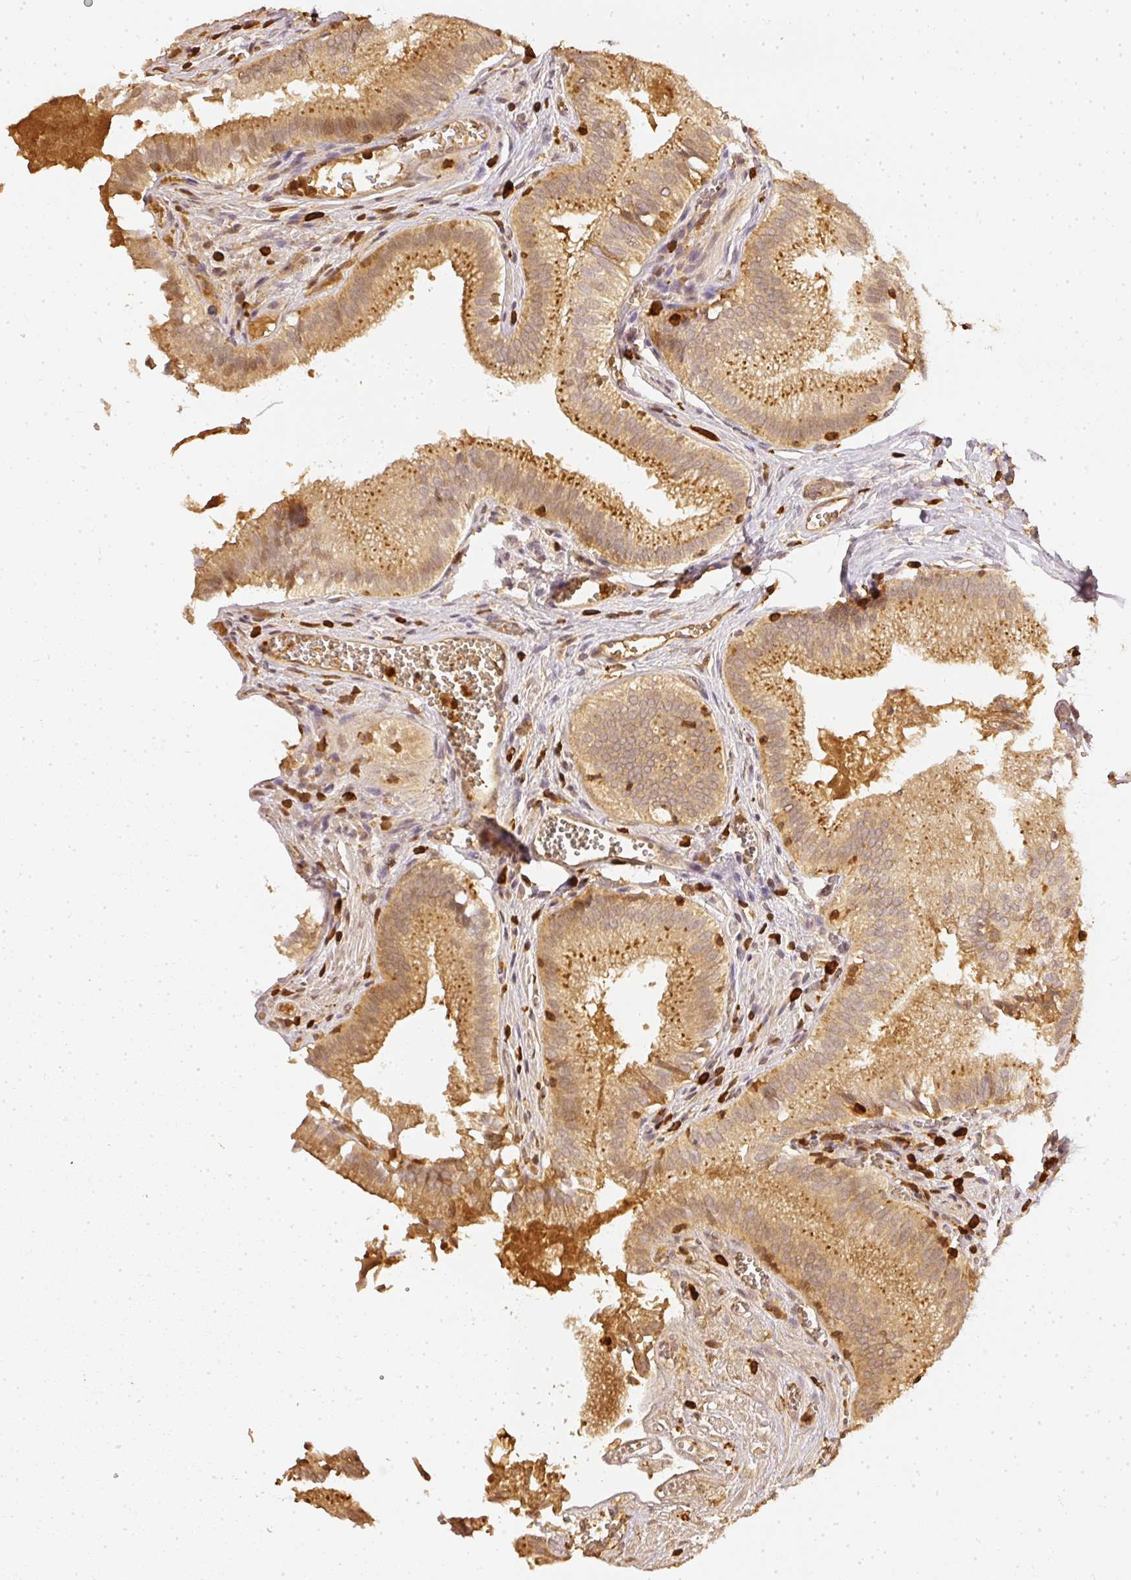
{"staining": {"intensity": "moderate", "quantity": ">75%", "location": "cytoplasmic/membranous"}, "tissue": "gallbladder", "cell_type": "Glandular cells", "image_type": "normal", "snomed": [{"axis": "morphology", "description": "Normal tissue, NOS"}, {"axis": "topography", "description": "Gallbladder"}, {"axis": "topography", "description": "Peripheral nerve tissue"}], "caption": "Moderate cytoplasmic/membranous protein positivity is seen in about >75% of glandular cells in gallbladder. (IHC, brightfield microscopy, high magnification).", "gene": "PFN1", "patient": {"sex": "male", "age": 17}}